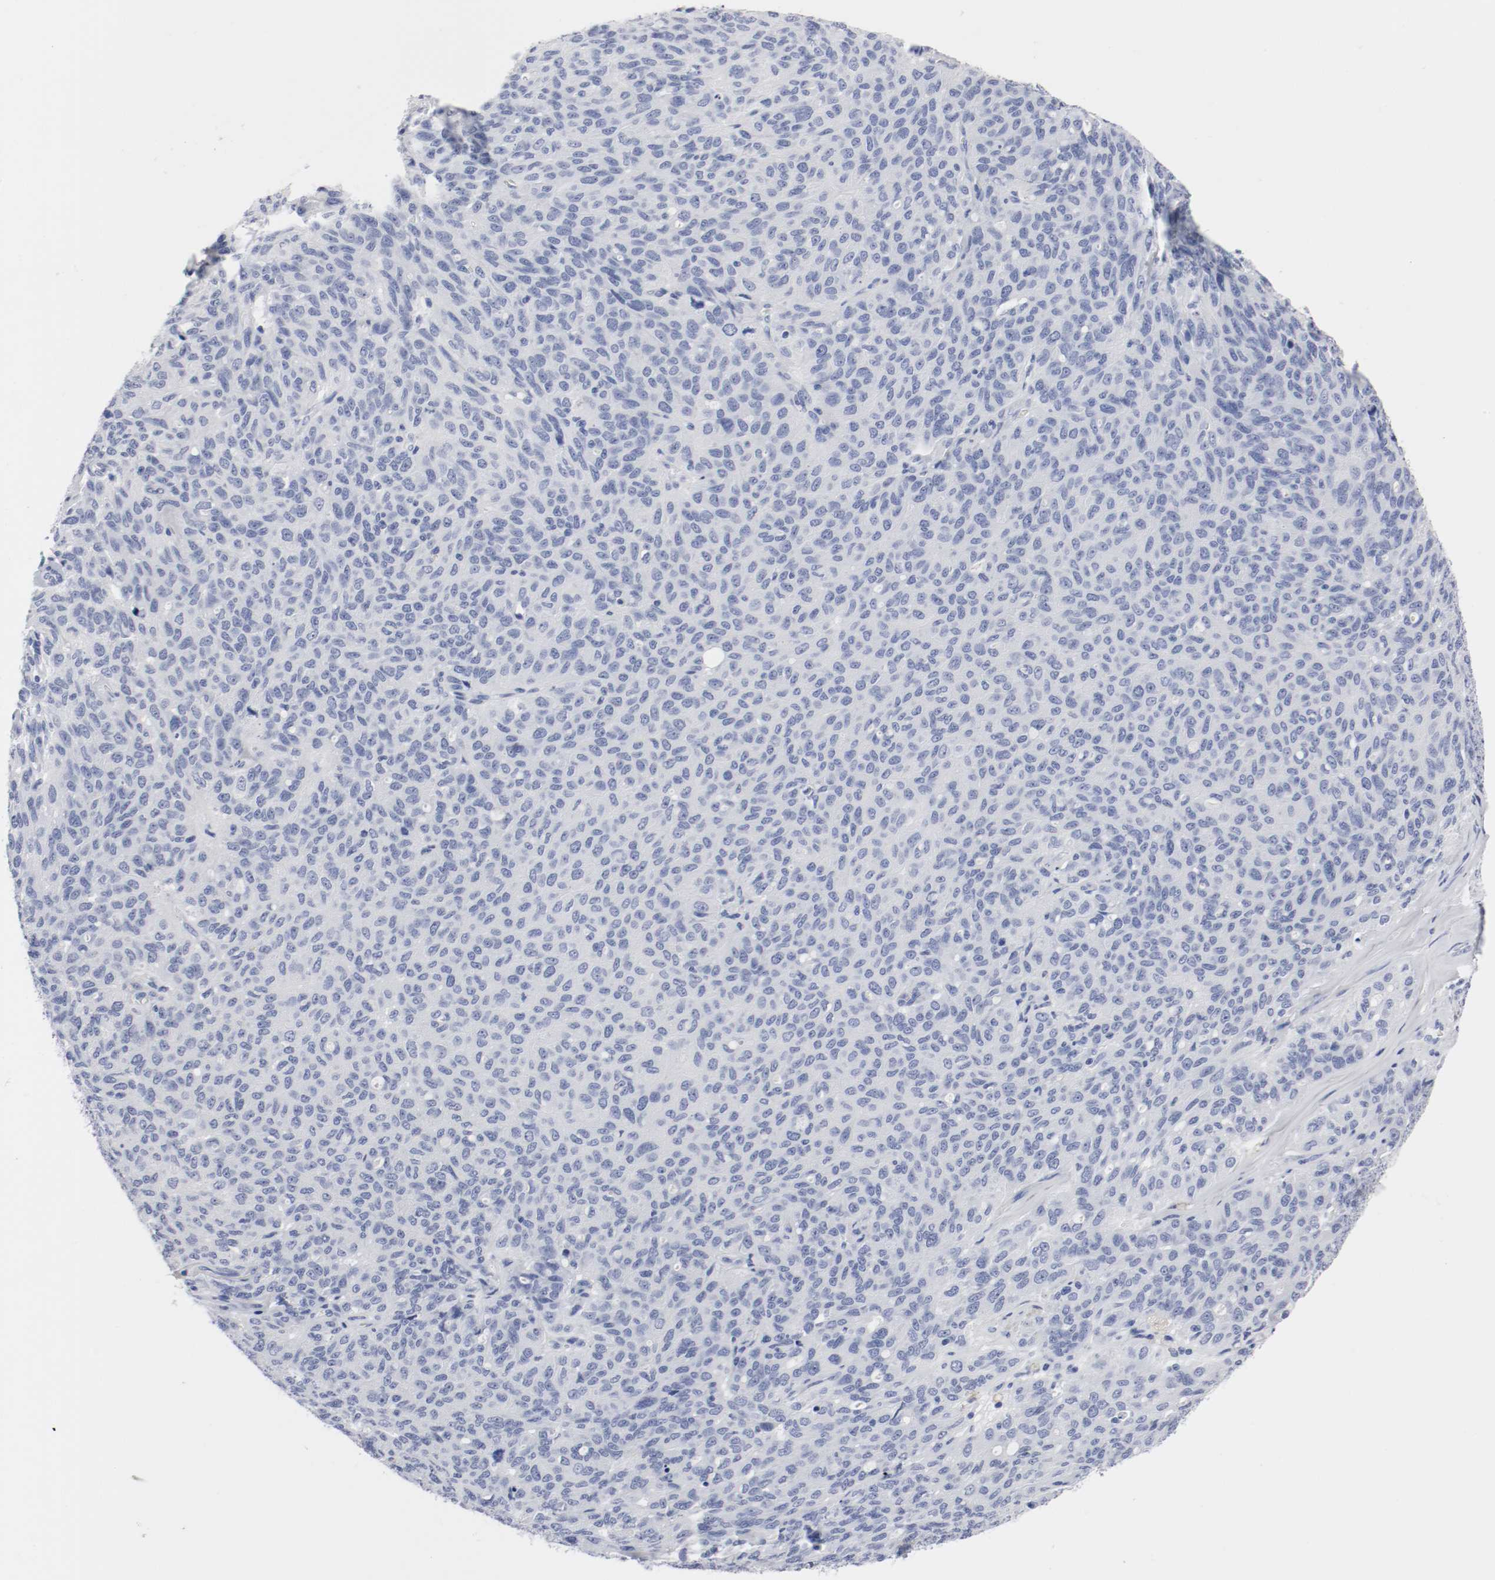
{"staining": {"intensity": "negative", "quantity": "none", "location": "none"}, "tissue": "ovarian cancer", "cell_type": "Tumor cells", "image_type": "cancer", "snomed": [{"axis": "morphology", "description": "Carcinoma, endometroid"}, {"axis": "topography", "description": "Ovary"}], "caption": "Histopathology image shows no significant protein staining in tumor cells of endometroid carcinoma (ovarian).", "gene": "GAD1", "patient": {"sex": "female", "age": 60}}